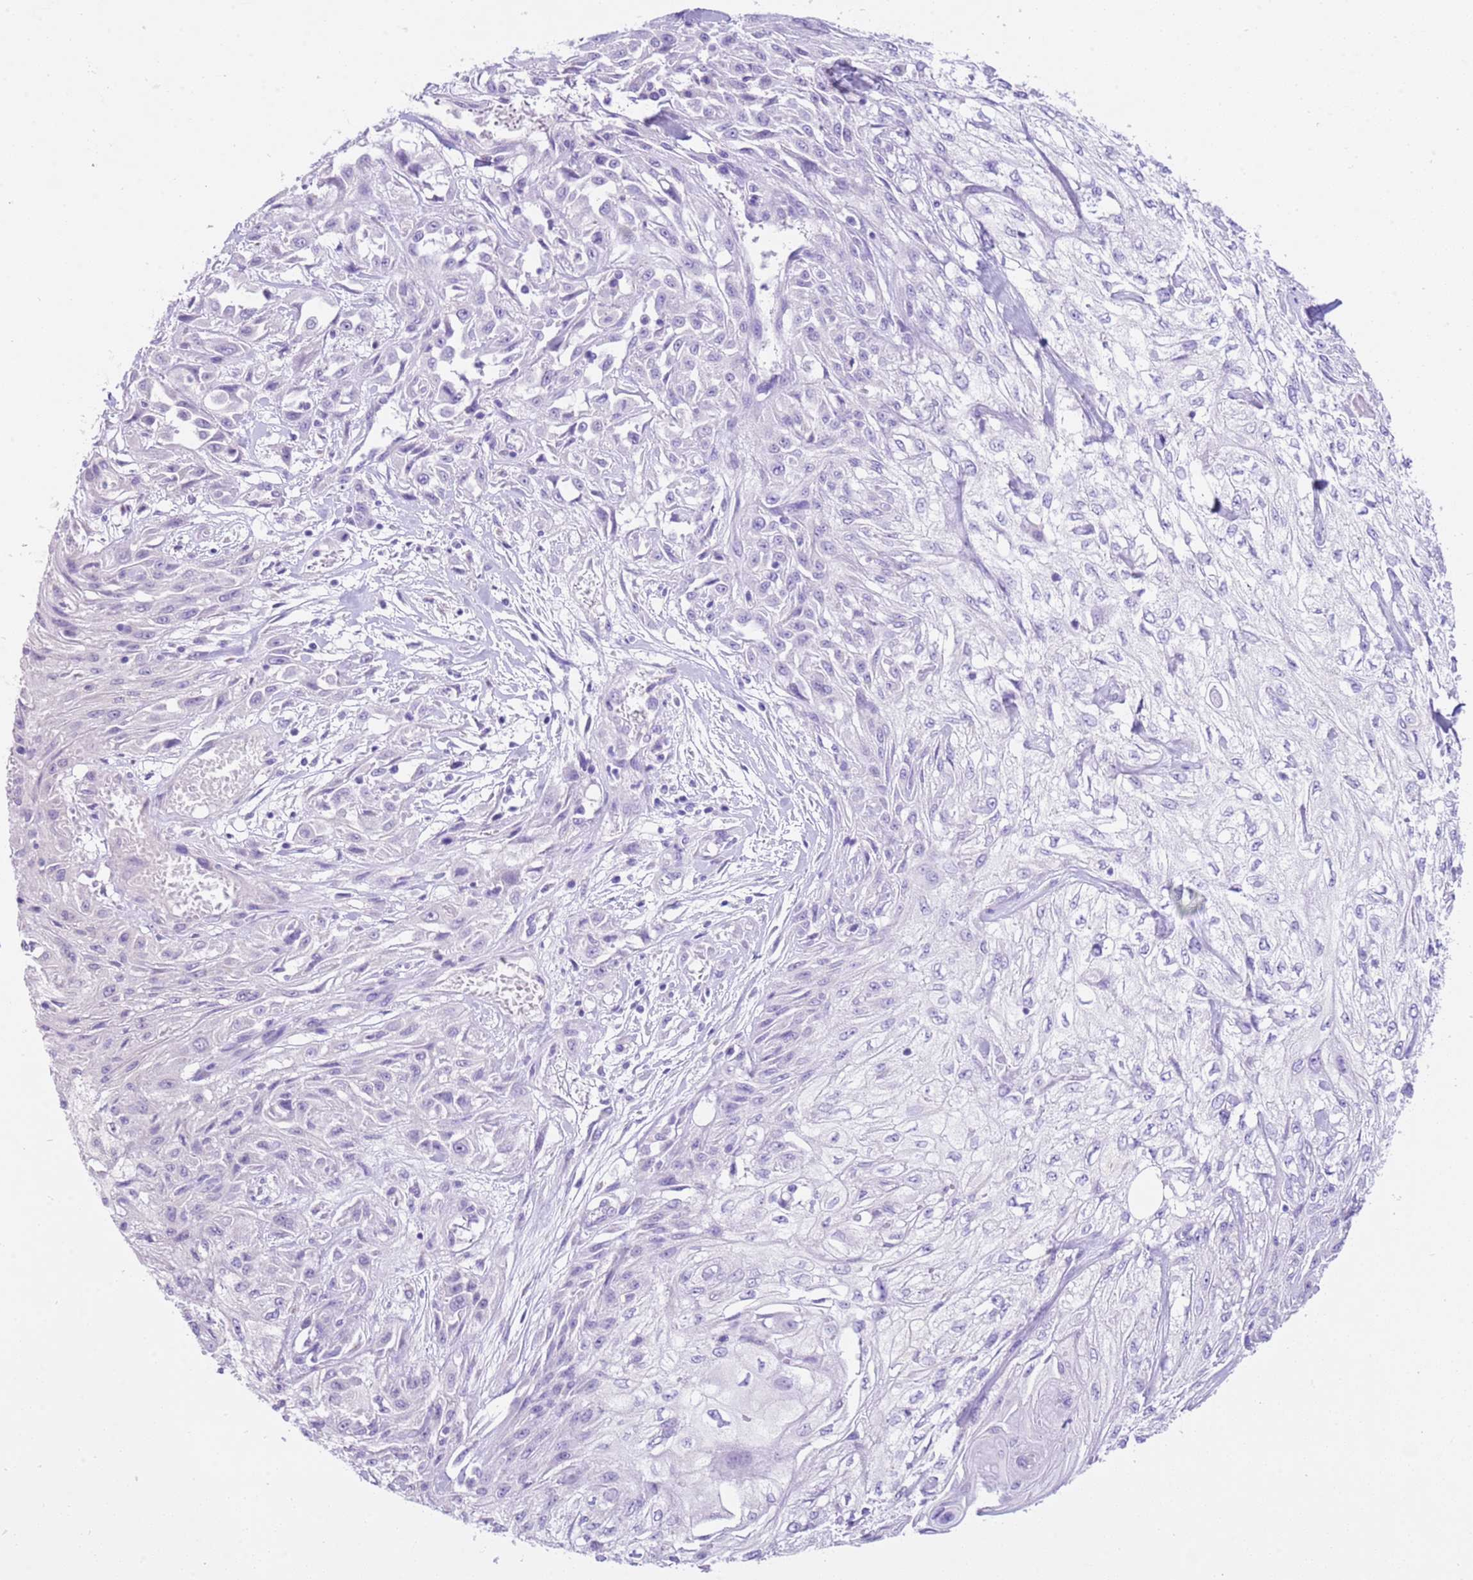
{"staining": {"intensity": "negative", "quantity": "none", "location": "none"}, "tissue": "skin cancer", "cell_type": "Tumor cells", "image_type": "cancer", "snomed": [{"axis": "morphology", "description": "Squamous cell carcinoma, NOS"}, {"axis": "morphology", "description": "Squamous cell carcinoma, metastatic, NOS"}, {"axis": "topography", "description": "Skin"}, {"axis": "topography", "description": "Lymph node"}], "caption": "Immunohistochemistry (IHC) photomicrograph of neoplastic tissue: human skin metastatic squamous cell carcinoma stained with DAB displays no significant protein staining in tumor cells.", "gene": "CPB1", "patient": {"sex": "male", "age": 75}}